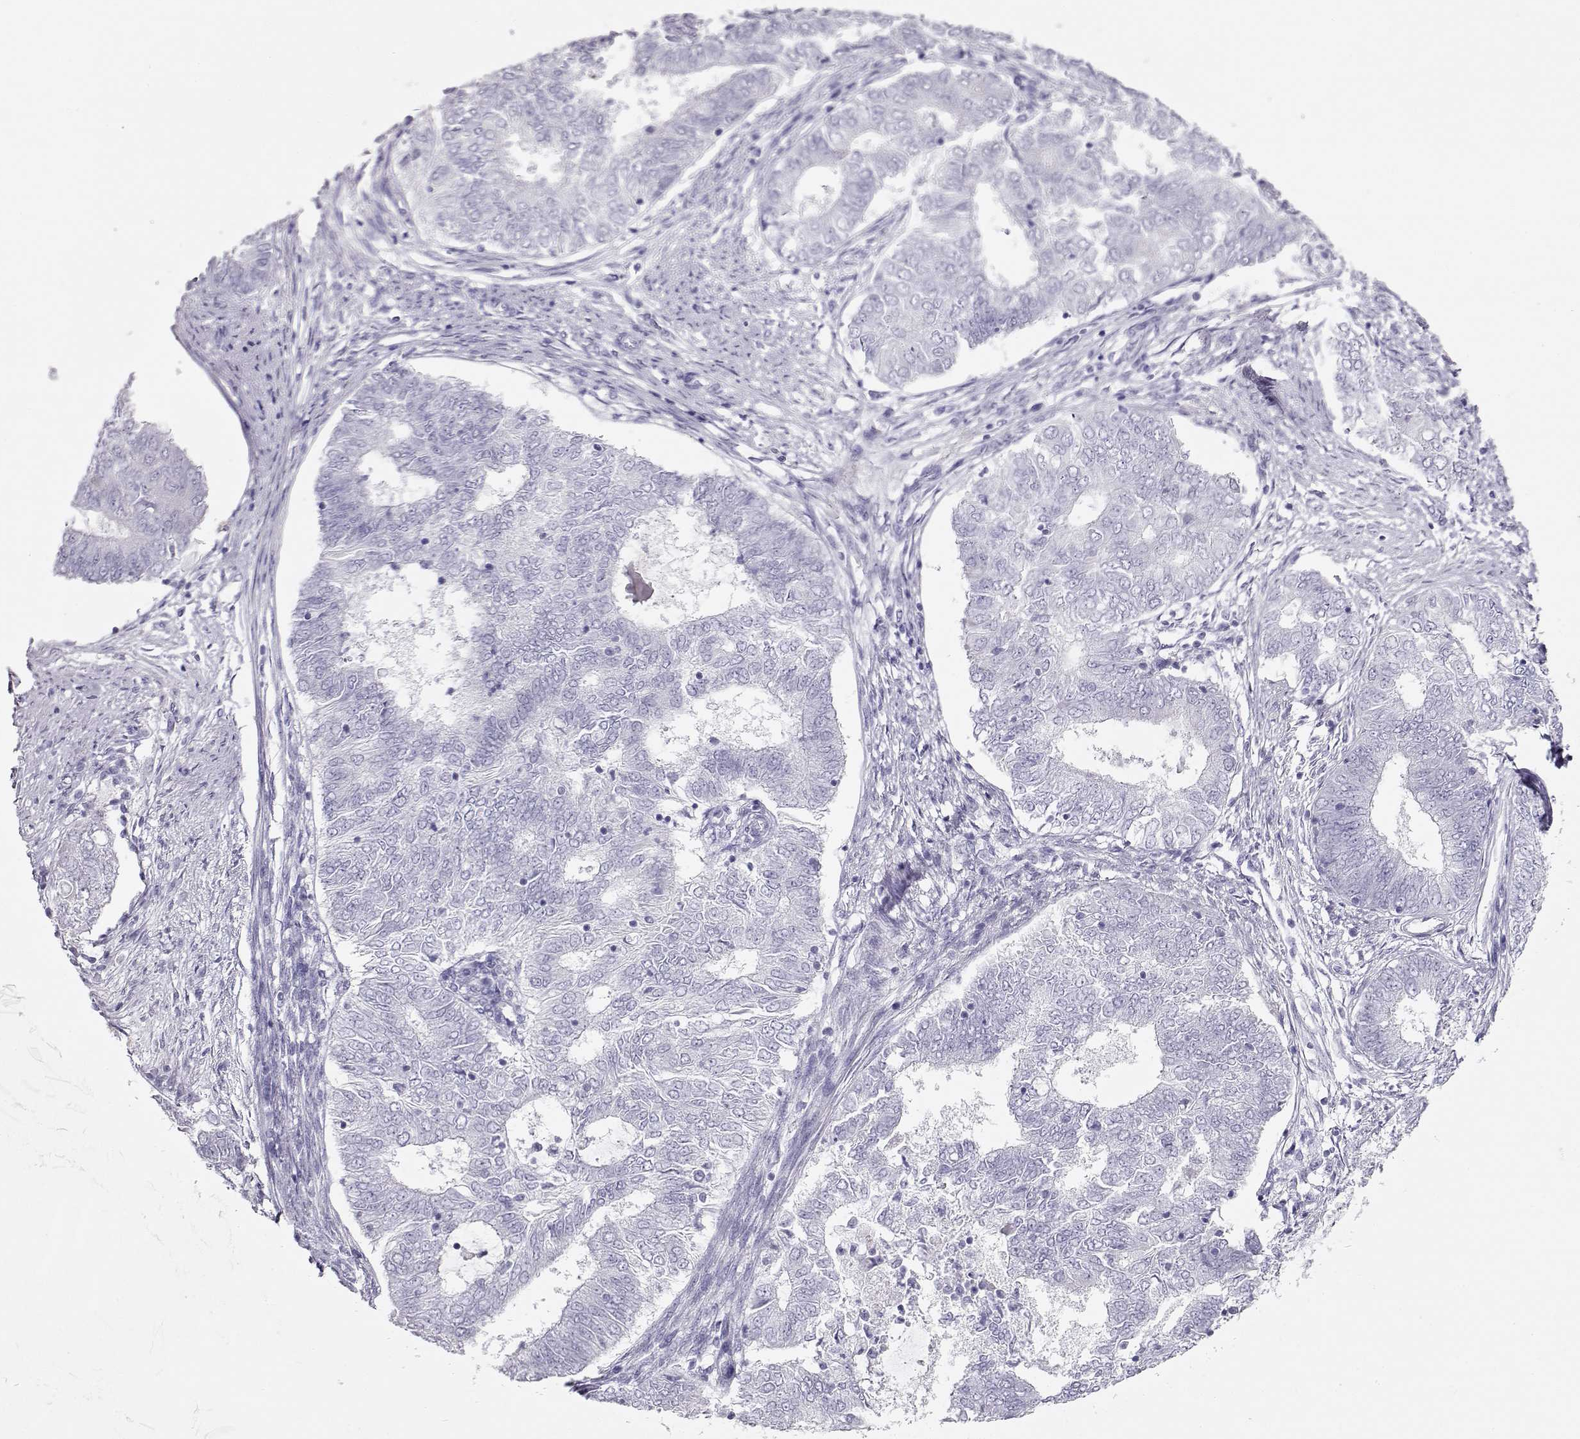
{"staining": {"intensity": "negative", "quantity": "none", "location": "none"}, "tissue": "endometrial cancer", "cell_type": "Tumor cells", "image_type": "cancer", "snomed": [{"axis": "morphology", "description": "Adenocarcinoma, NOS"}, {"axis": "topography", "description": "Endometrium"}], "caption": "IHC image of endometrial cancer stained for a protein (brown), which exhibits no expression in tumor cells. The staining was performed using DAB (3,3'-diaminobenzidine) to visualize the protein expression in brown, while the nuclei were stained in blue with hematoxylin (Magnification: 20x).", "gene": "ACTN2", "patient": {"sex": "female", "age": 62}}